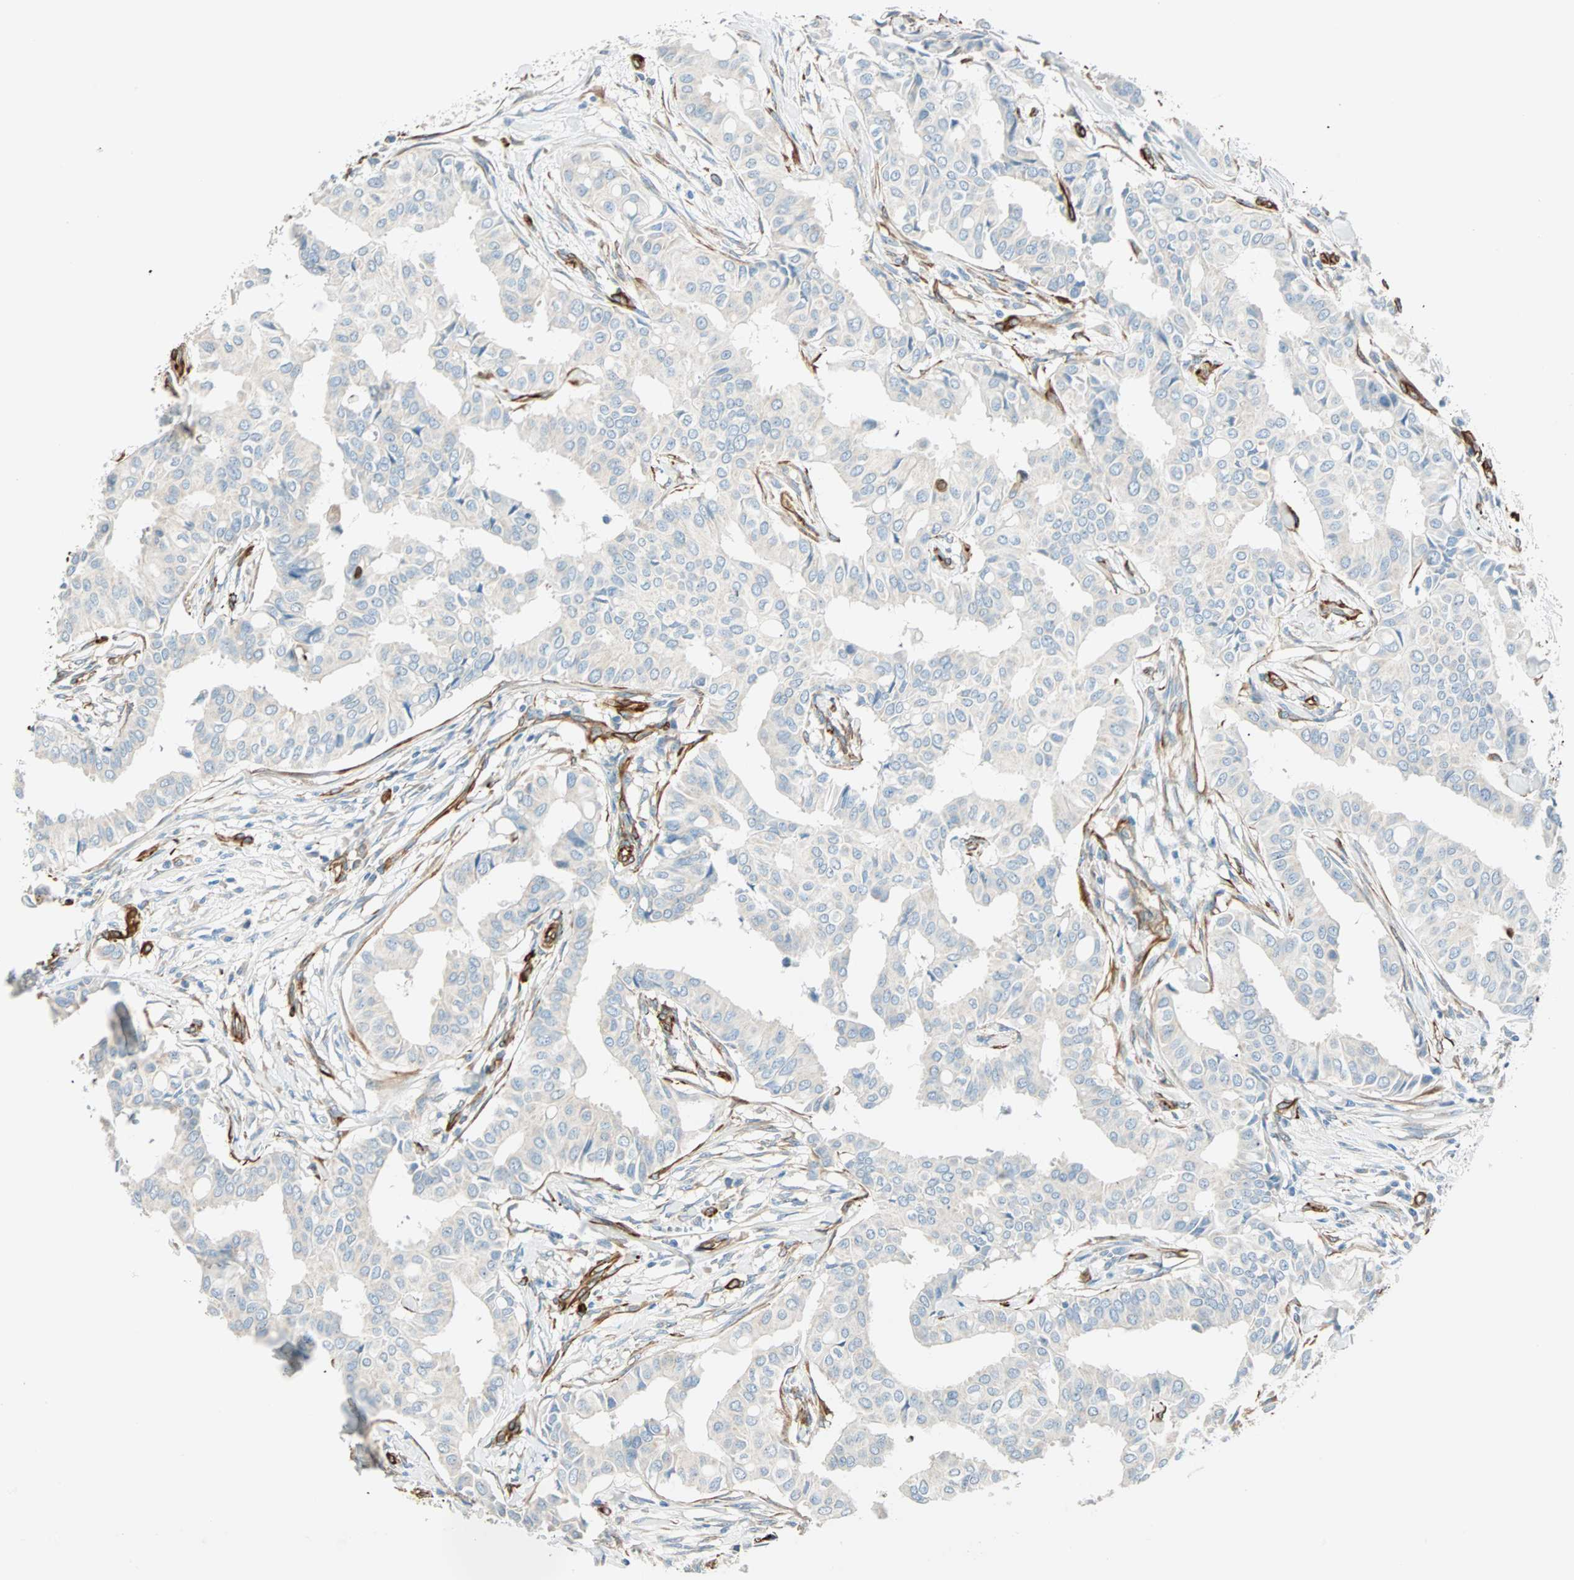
{"staining": {"intensity": "negative", "quantity": "none", "location": "none"}, "tissue": "head and neck cancer", "cell_type": "Tumor cells", "image_type": "cancer", "snomed": [{"axis": "morphology", "description": "Adenocarcinoma, NOS"}, {"axis": "topography", "description": "Salivary gland"}, {"axis": "topography", "description": "Head-Neck"}], "caption": "The photomicrograph reveals no staining of tumor cells in head and neck cancer (adenocarcinoma).", "gene": "NES", "patient": {"sex": "female", "age": 59}}